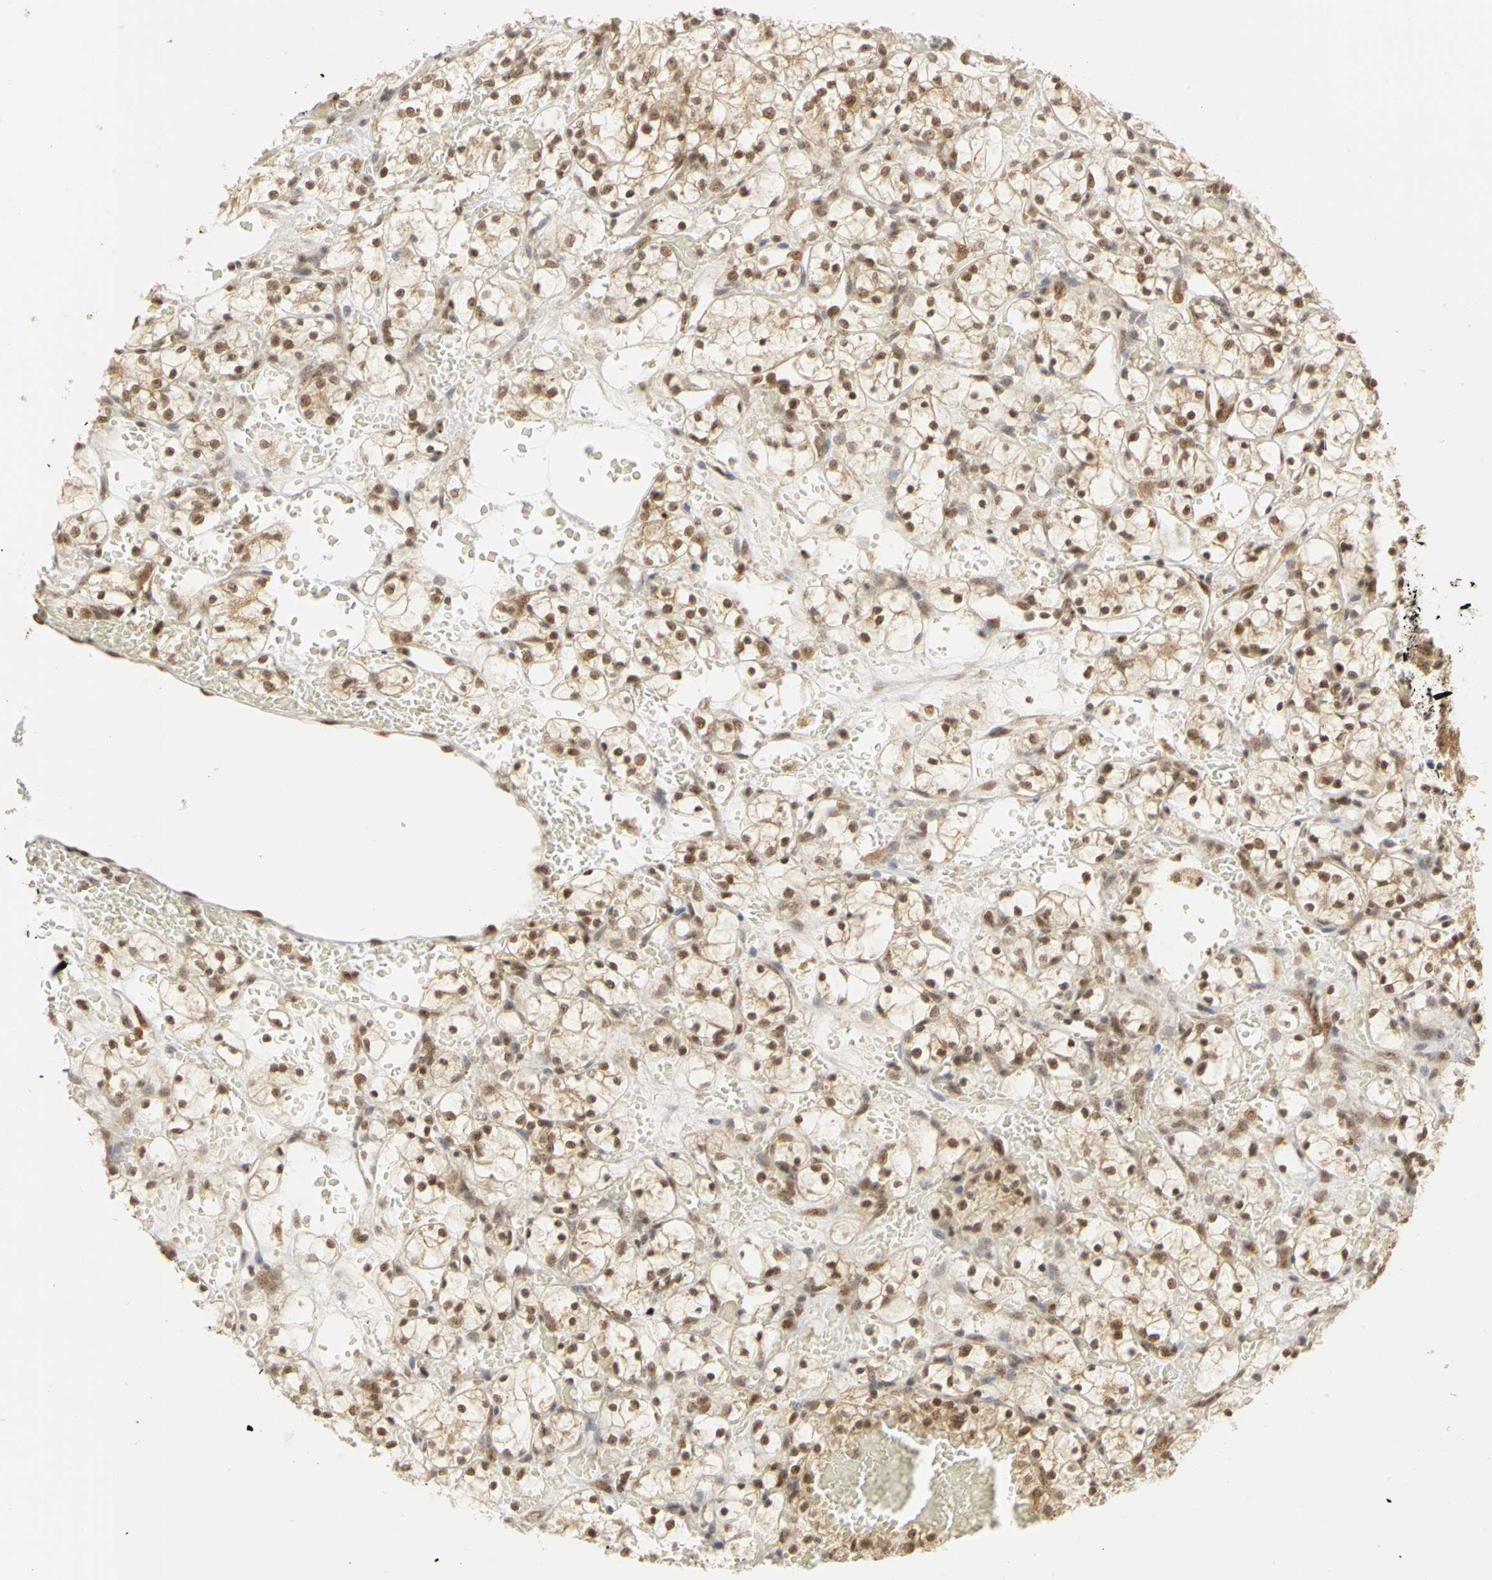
{"staining": {"intensity": "moderate", "quantity": ">75%", "location": "cytoplasmic/membranous,nuclear"}, "tissue": "renal cancer", "cell_type": "Tumor cells", "image_type": "cancer", "snomed": [{"axis": "morphology", "description": "Adenocarcinoma, NOS"}, {"axis": "topography", "description": "Kidney"}], "caption": "Approximately >75% of tumor cells in human renal adenocarcinoma demonstrate moderate cytoplasmic/membranous and nuclear protein positivity as visualized by brown immunohistochemical staining.", "gene": "CSNK2B", "patient": {"sex": "female", "age": 60}}